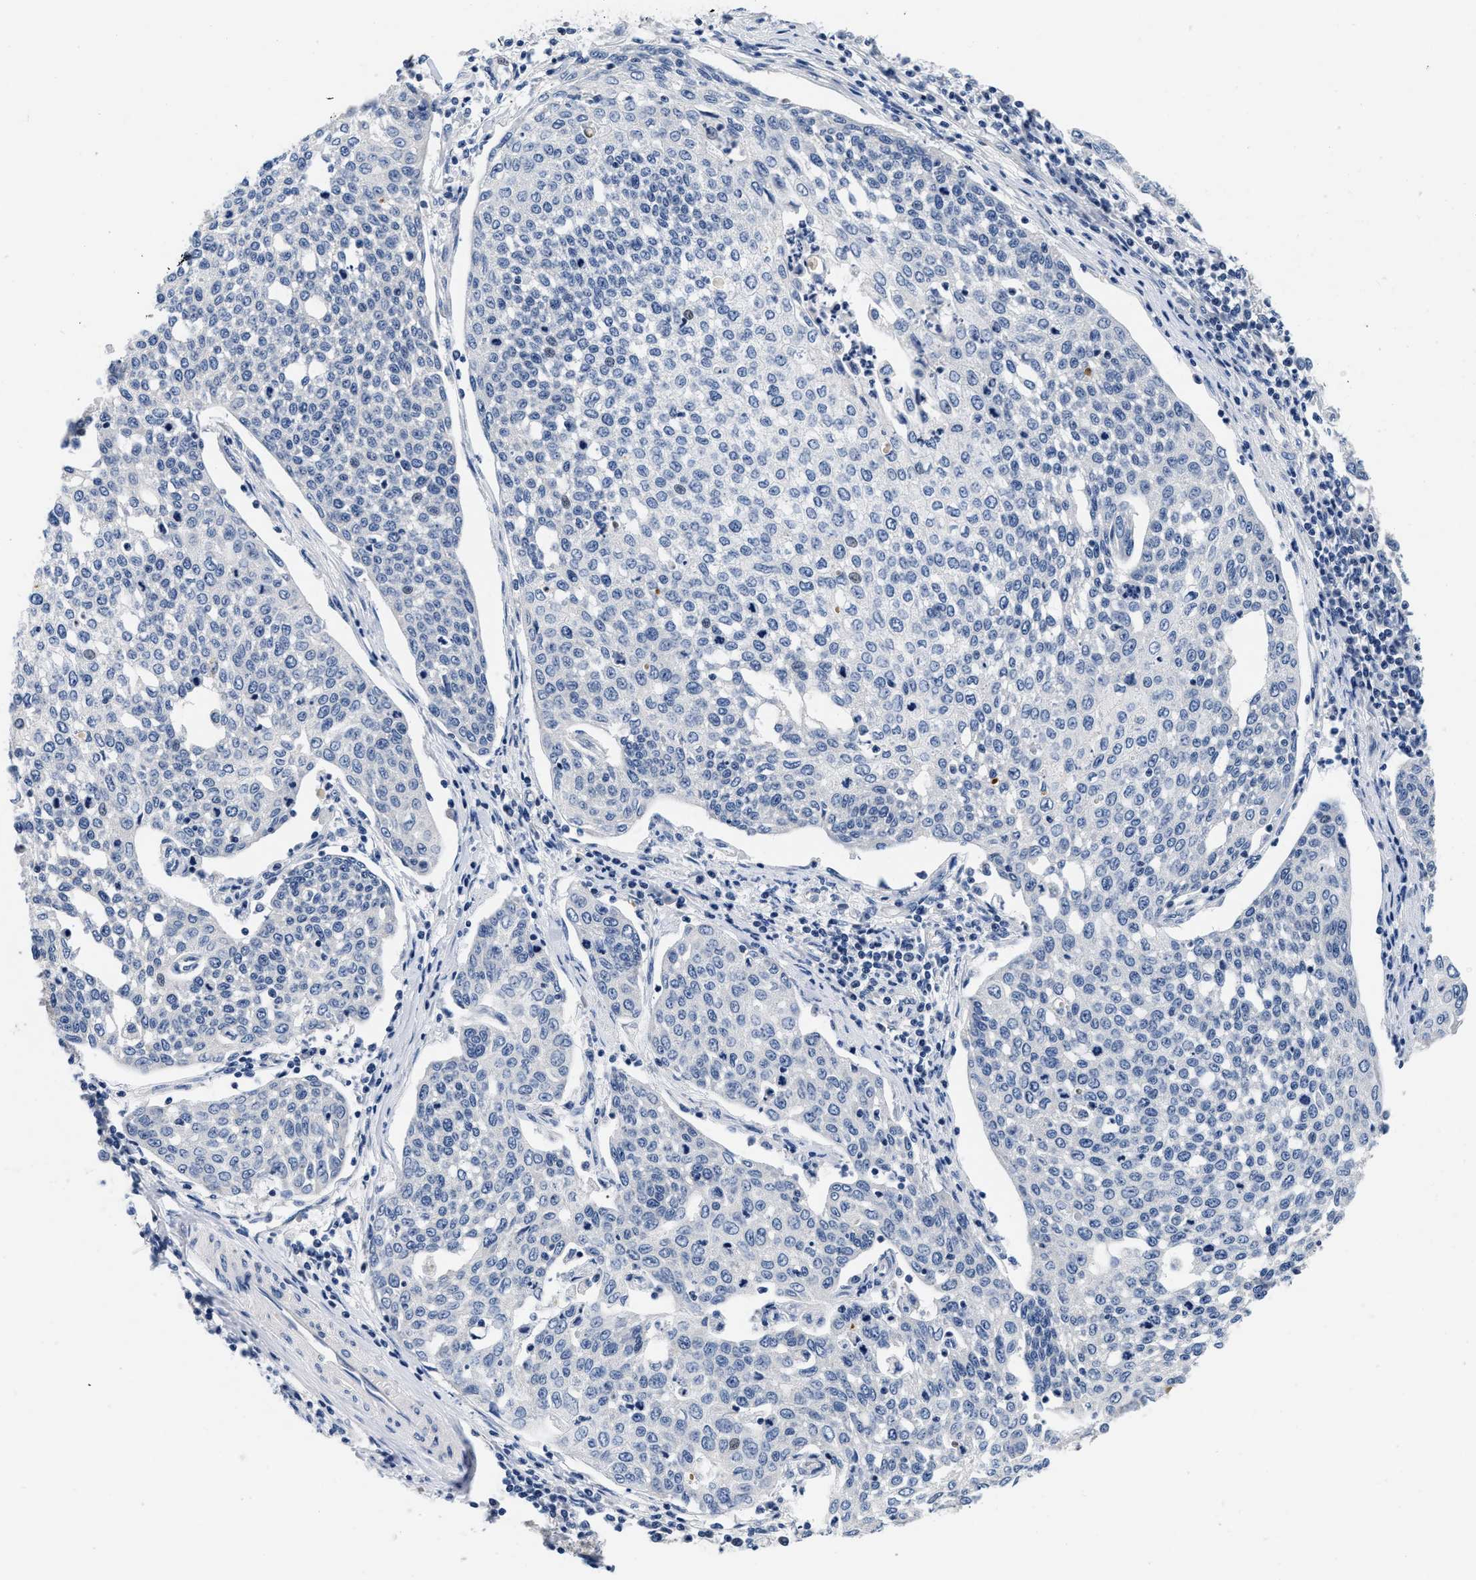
{"staining": {"intensity": "negative", "quantity": "none", "location": "none"}, "tissue": "cervical cancer", "cell_type": "Tumor cells", "image_type": "cancer", "snomed": [{"axis": "morphology", "description": "Squamous cell carcinoma, NOS"}, {"axis": "topography", "description": "Cervix"}], "caption": "High power microscopy histopathology image of an immunohistochemistry (IHC) photomicrograph of cervical cancer, revealing no significant positivity in tumor cells.", "gene": "PDP1", "patient": {"sex": "female", "age": 34}}